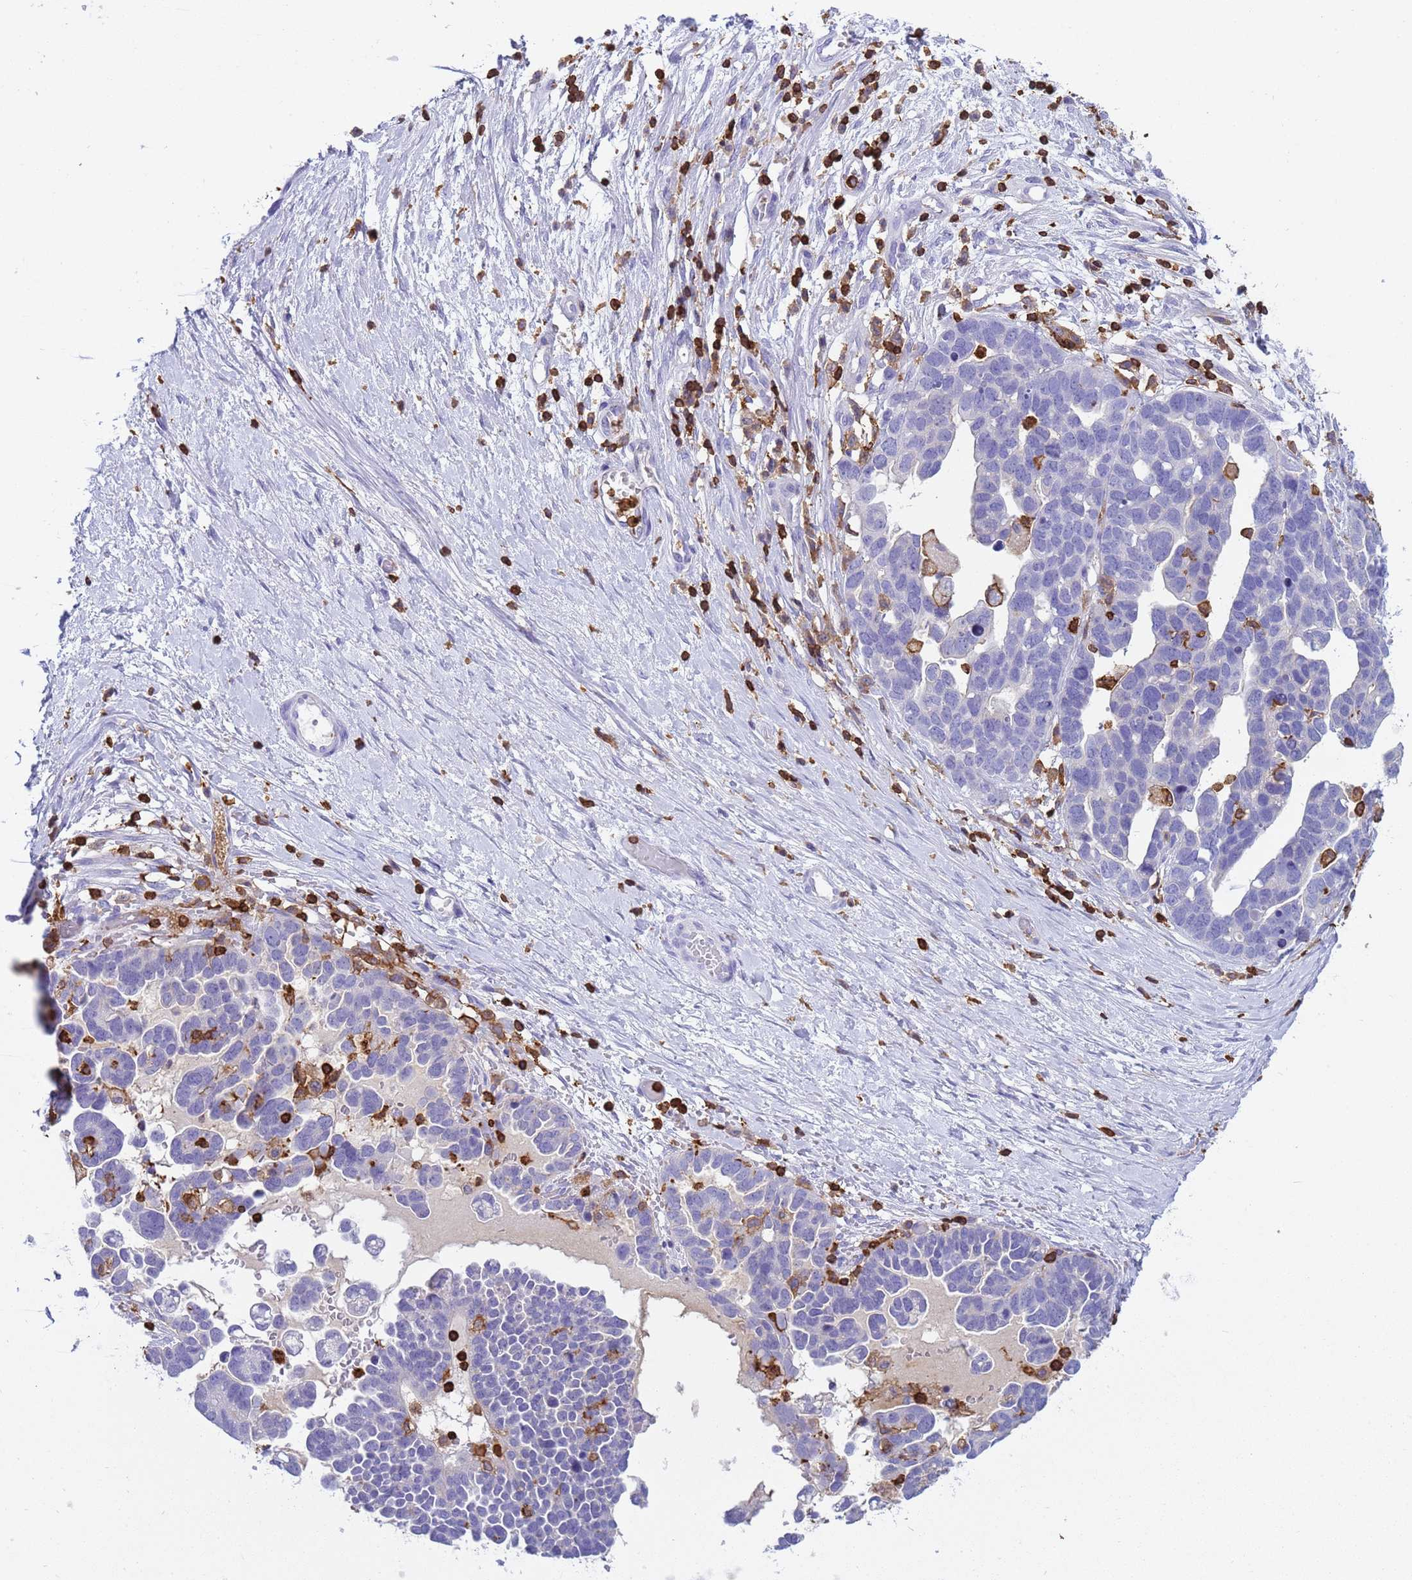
{"staining": {"intensity": "negative", "quantity": "none", "location": "none"}, "tissue": "ovarian cancer", "cell_type": "Tumor cells", "image_type": "cancer", "snomed": [{"axis": "morphology", "description": "Cystadenocarcinoma, serous, NOS"}, {"axis": "topography", "description": "Ovary"}], "caption": "Ovarian cancer (serous cystadenocarcinoma) stained for a protein using IHC demonstrates no positivity tumor cells.", "gene": "IRF5", "patient": {"sex": "female", "age": 54}}